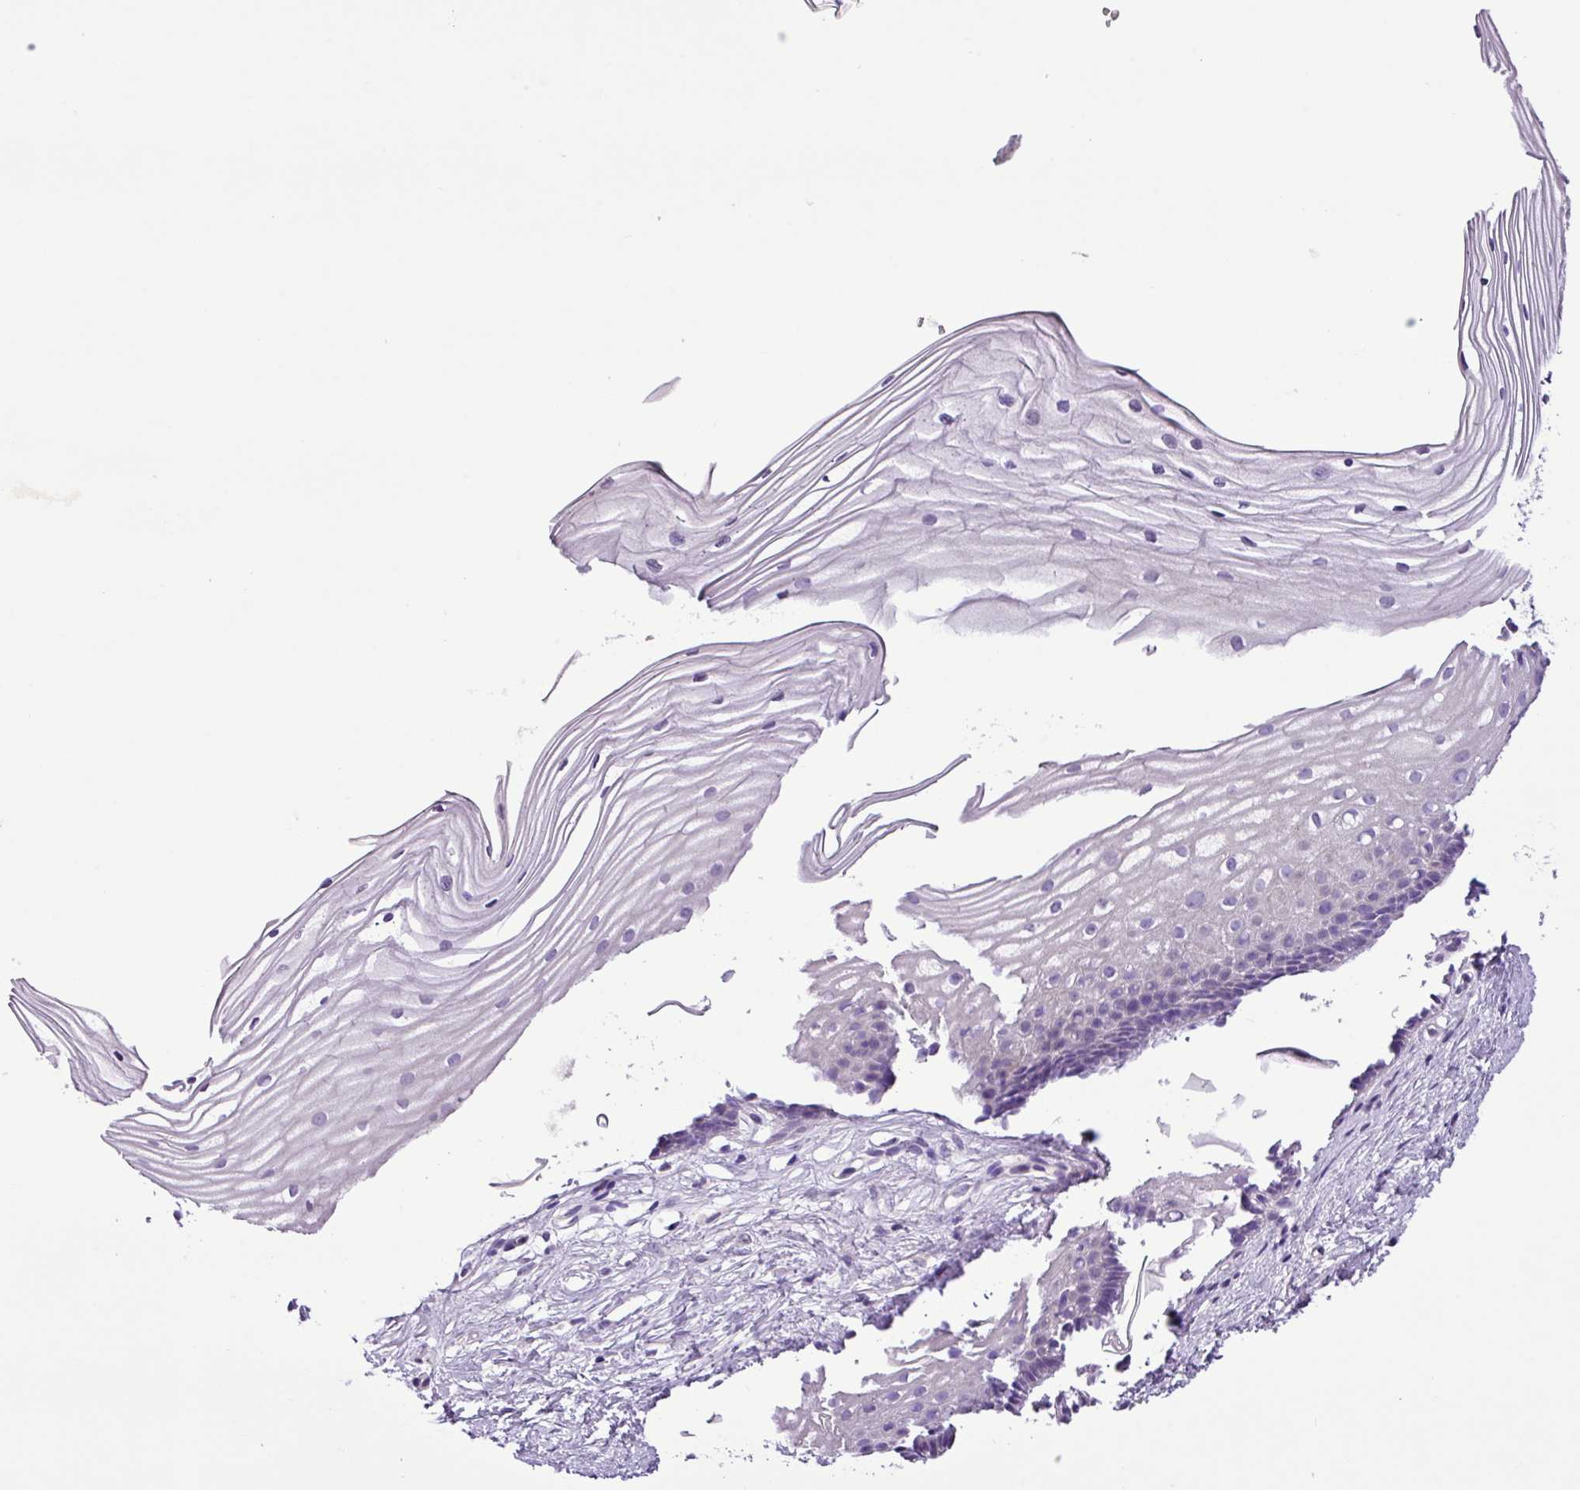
{"staining": {"intensity": "negative", "quantity": "none", "location": "none"}, "tissue": "cervix", "cell_type": "Glandular cells", "image_type": "normal", "snomed": [{"axis": "morphology", "description": "Normal tissue, NOS"}, {"axis": "topography", "description": "Cervix"}], "caption": "The micrograph reveals no staining of glandular cells in normal cervix.", "gene": "C11orf91", "patient": {"sex": "female", "age": 40}}